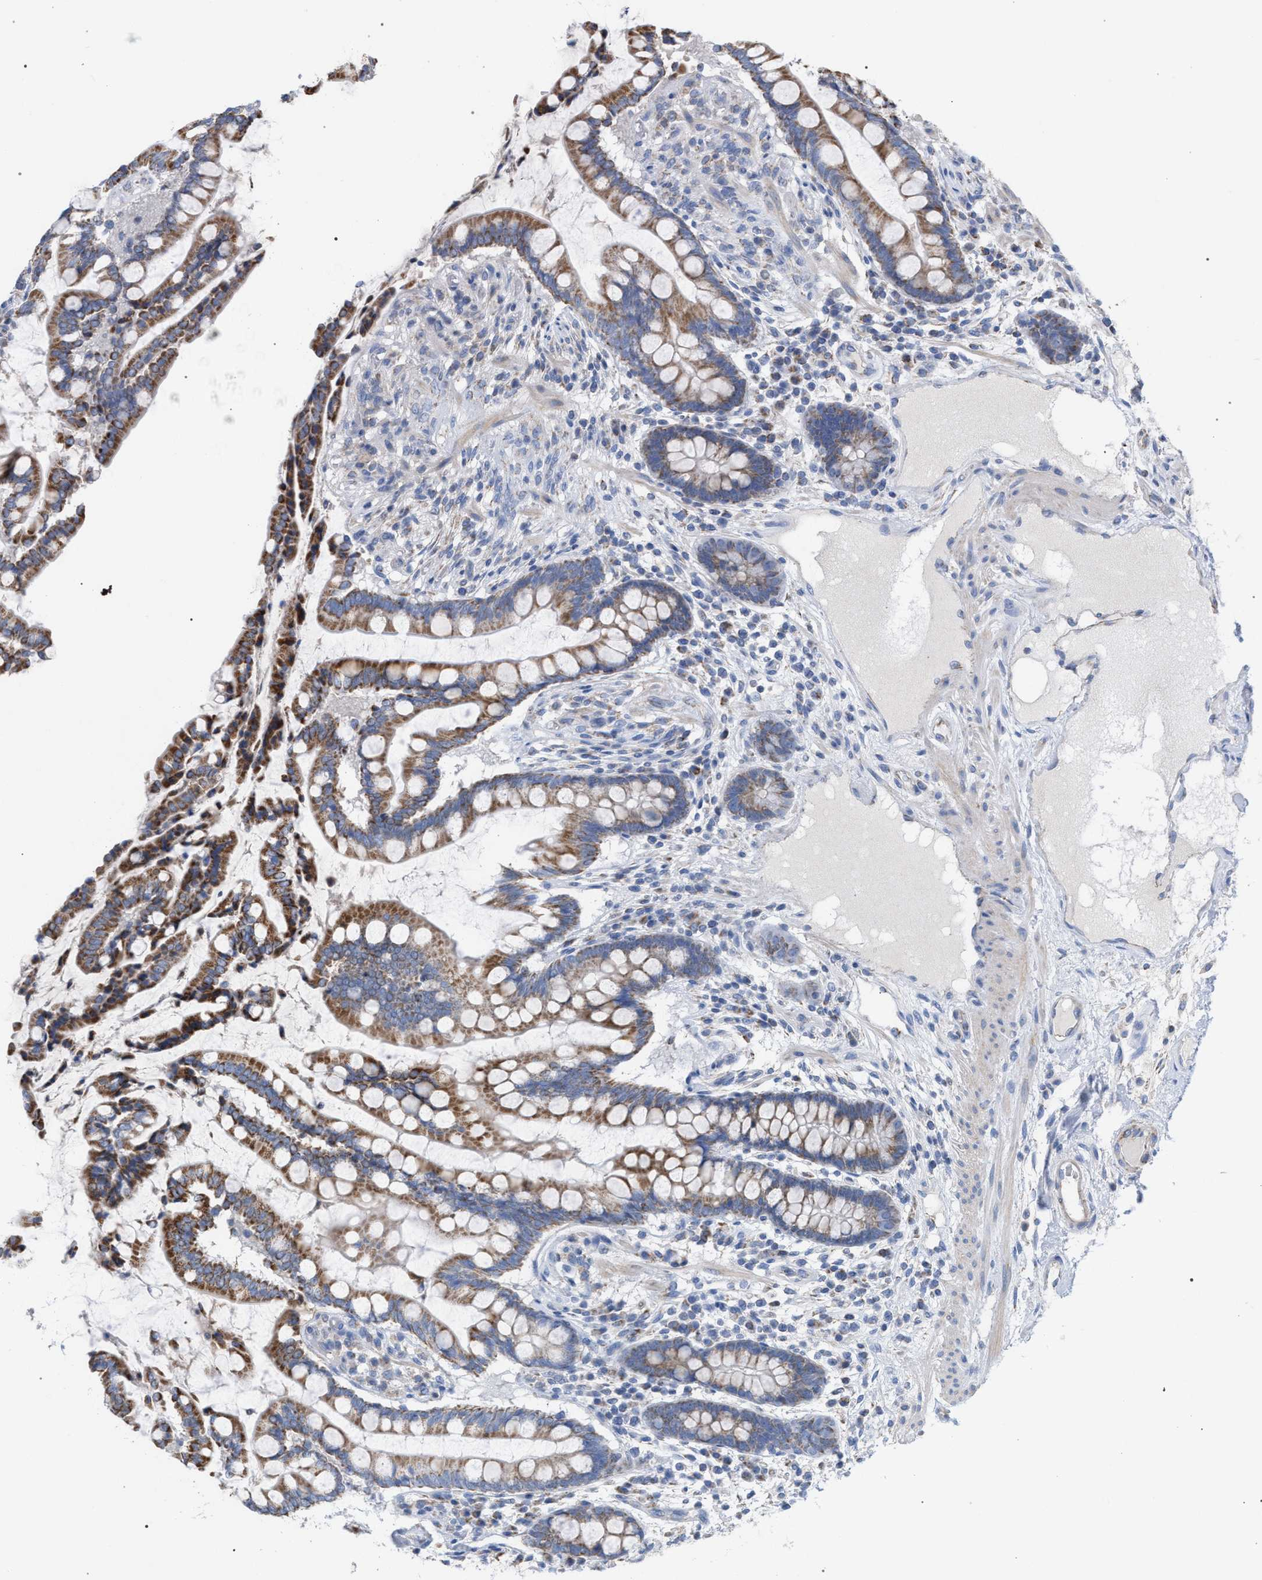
{"staining": {"intensity": "negative", "quantity": "none", "location": "none"}, "tissue": "colon", "cell_type": "Endothelial cells", "image_type": "normal", "snomed": [{"axis": "morphology", "description": "Normal tissue, NOS"}, {"axis": "topography", "description": "Colon"}], "caption": "Endothelial cells are negative for brown protein staining in normal colon. (Immunohistochemistry, brightfield microscopy, high magnification).", "gene": "ECI2", "patient": {"sex": "male", "age": 73}}